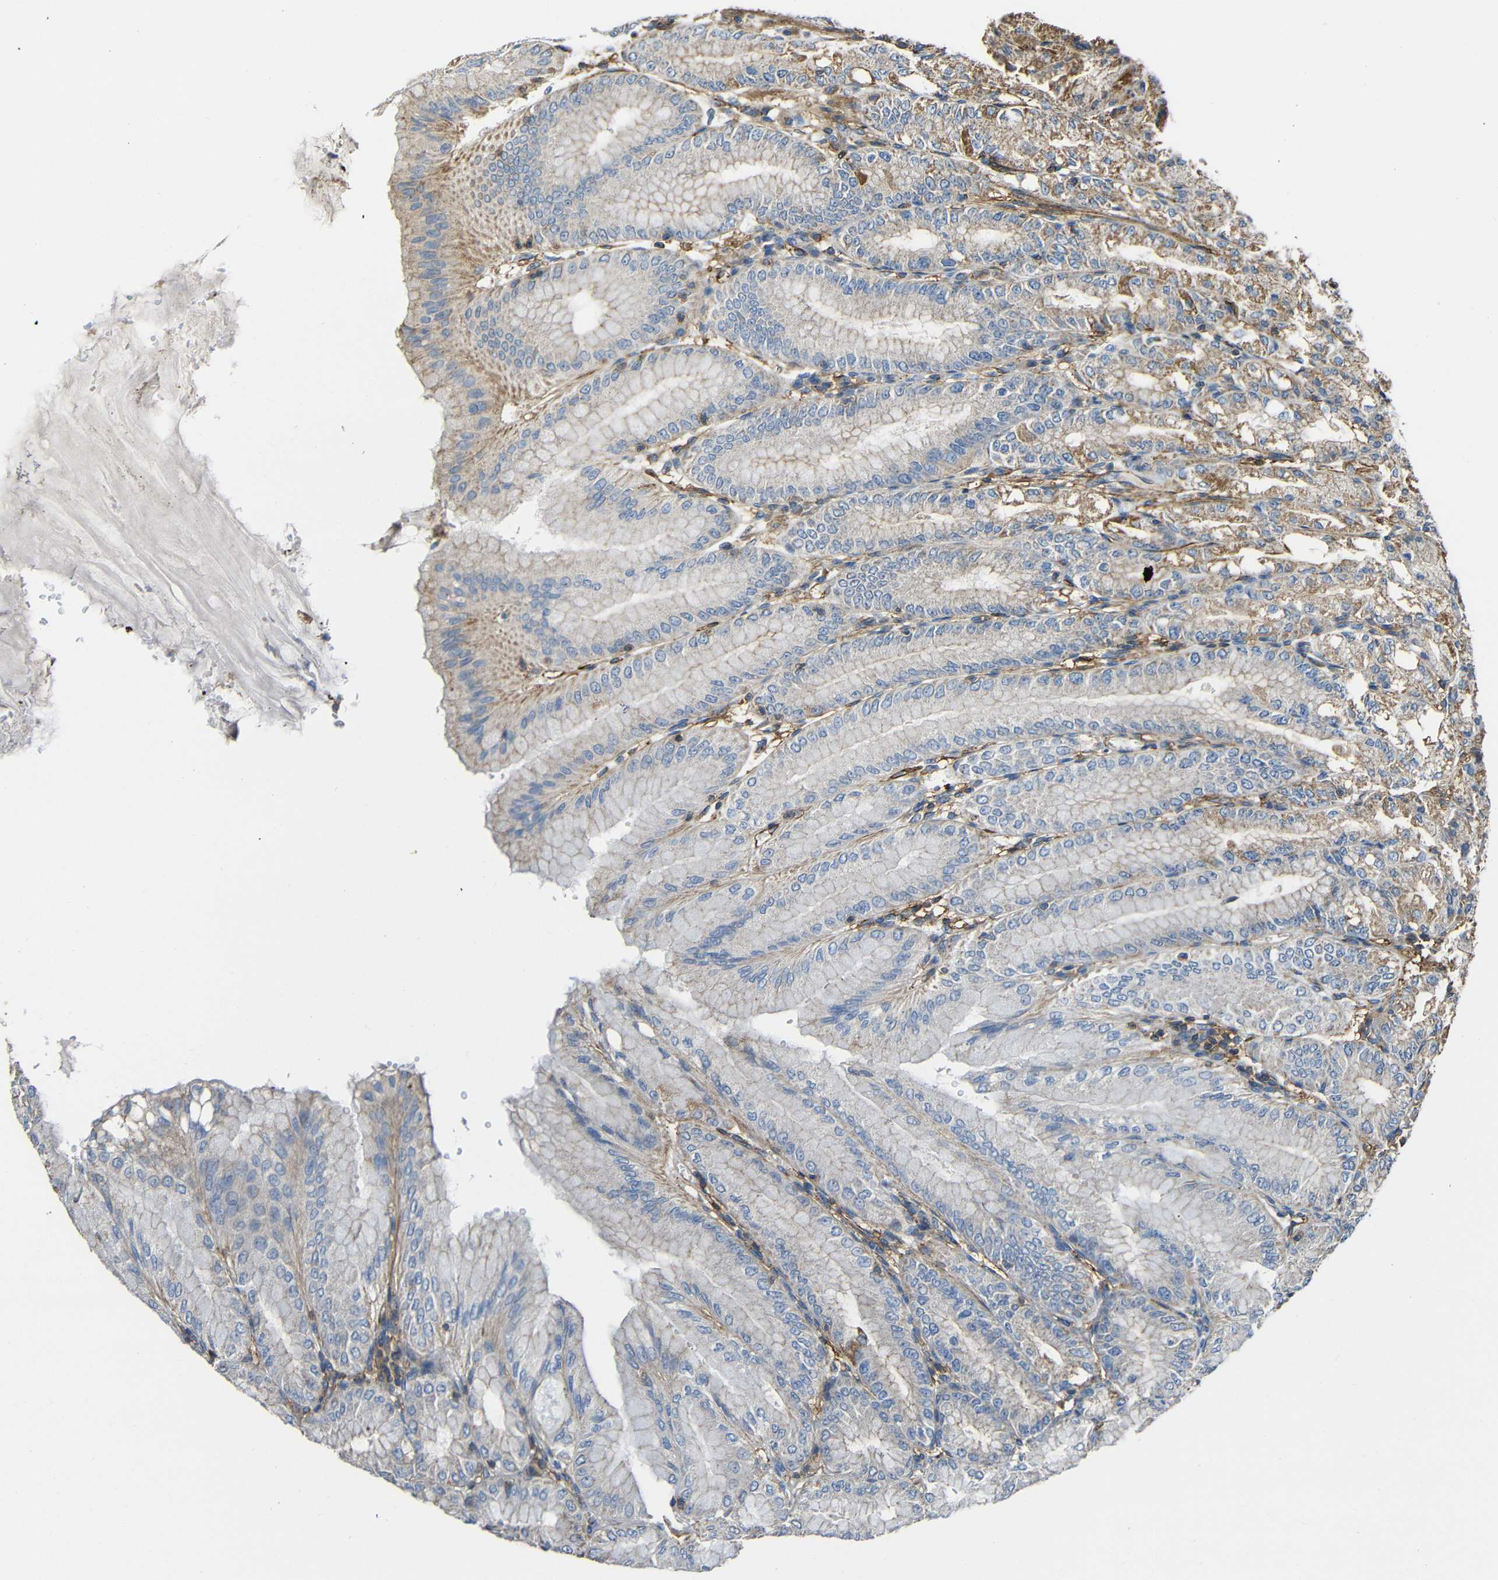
{"staining": {"intensity": "moderate", "quantity": "25%-75%", "location": "cytoplasmic/membranous"}, "tissue": "stomach", "cell_type": "Glandular cells", "image_type": "normal", "snomed": [{"axis": "morphology", "description": "Normal tissue, NOS"}, {"axis": "topography", "description": "Stomach, lower"}], "caption": "High-power microscopy captured an immunohistochemistry (IHC) histopathology image of benign stomach, revealing moderate cytoplasmic/membranous positivity in approximately 25%-75% of glandular cells.", "gene": "IGSF10", "patient": {"sex": "male", "age": 71}}